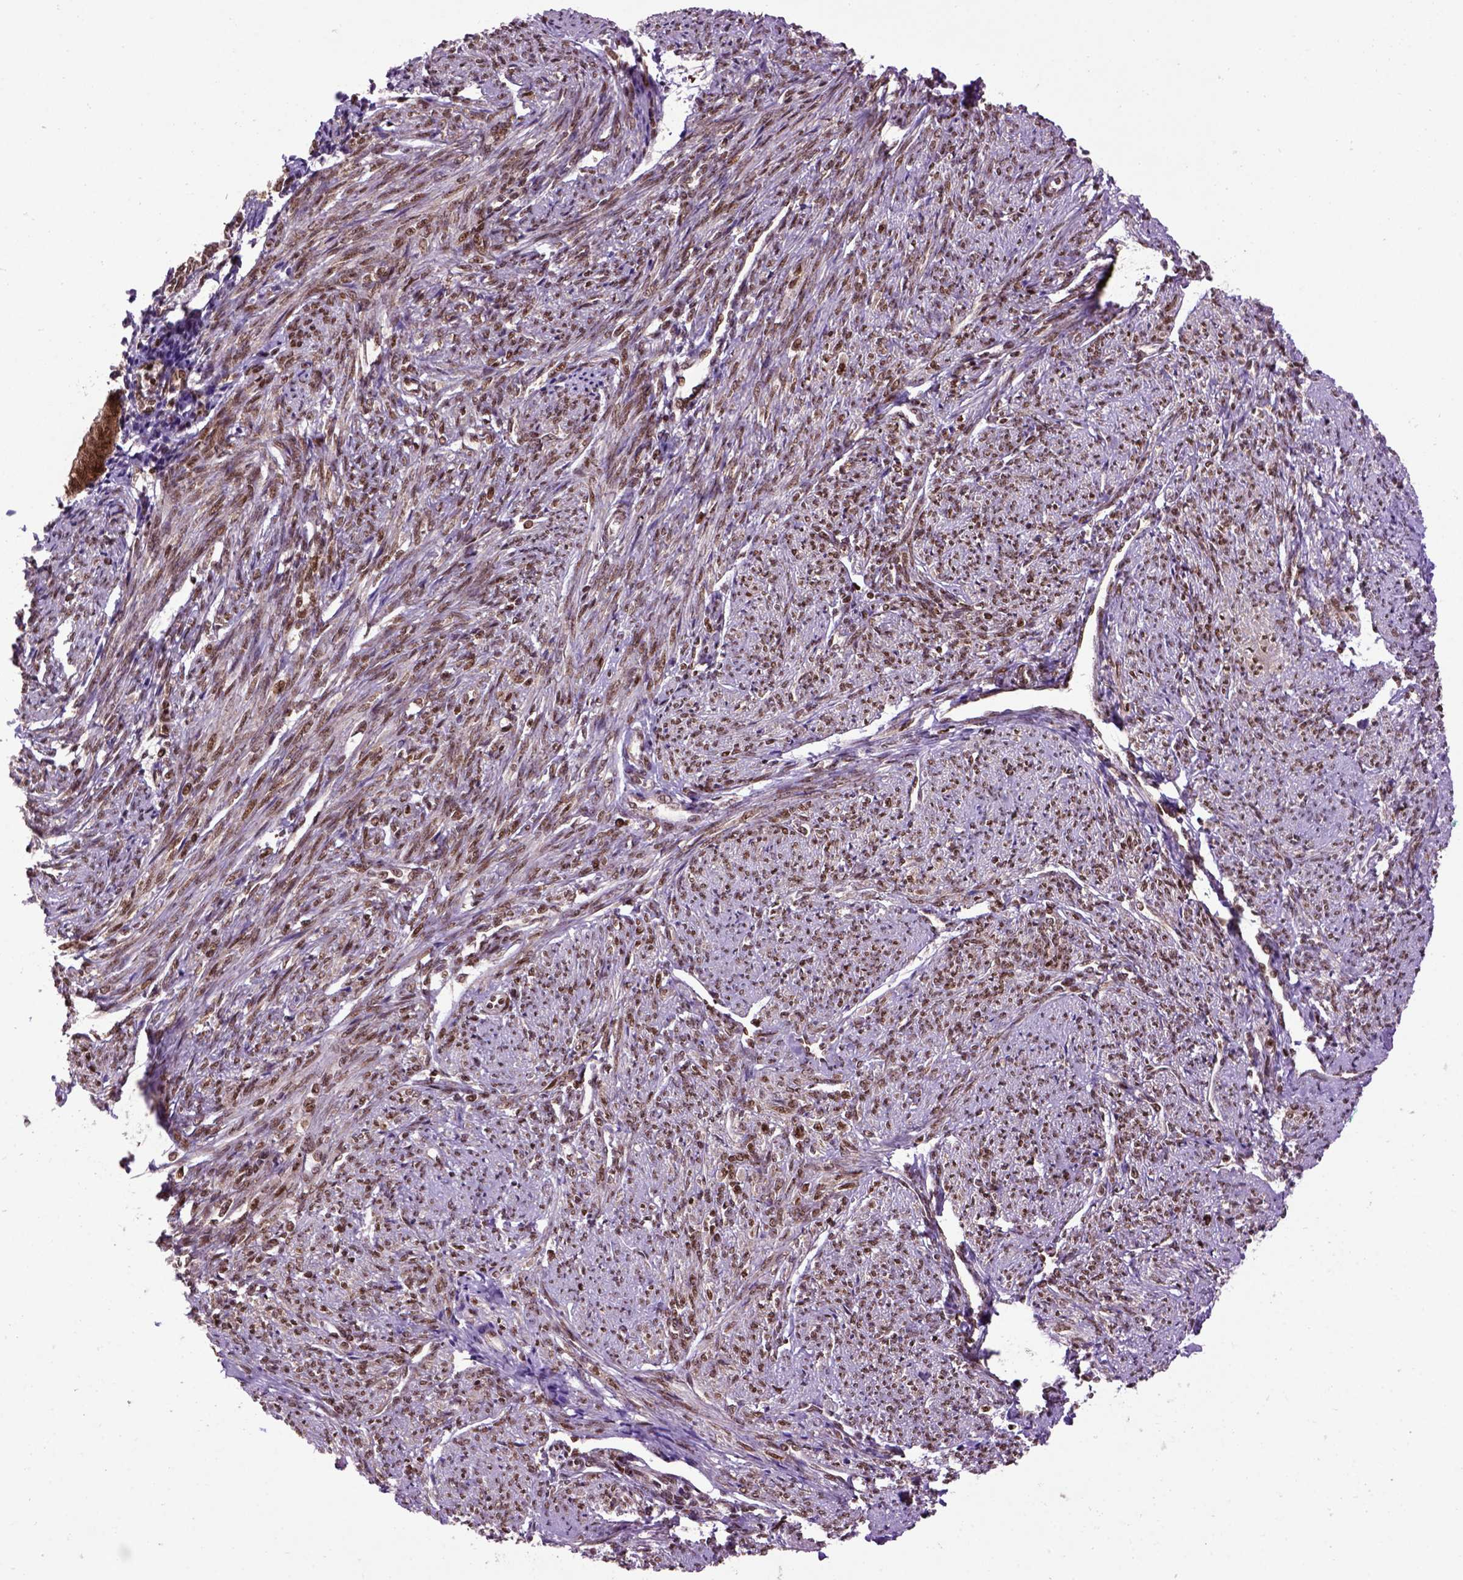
{"staining": {"intensity": "moderate", "quantity": ">75%", "location": "nuclear"}, "tissue": "smooth muscle", "cell_type": "Smooth muscle cells", "image_type": "normal", "snomed": [{"axis": "morphology", "description": "Normal tissue, NOS"}, {"axis": "topography", "description": "Smooth muscle"}], "caption": "DAB immunohistochemical staining of benign smooth muscle displays moderate nuclear protein expression in about >75% of smooth muscle cells. The staining was performed using DAB (3,3'-diaminobenzidine), with brown indicating positive protein expression. Nuclei are stained blue with hematoxylin.", "gene": "CELF1", "patient": {"sex": "female", "age": 65}}